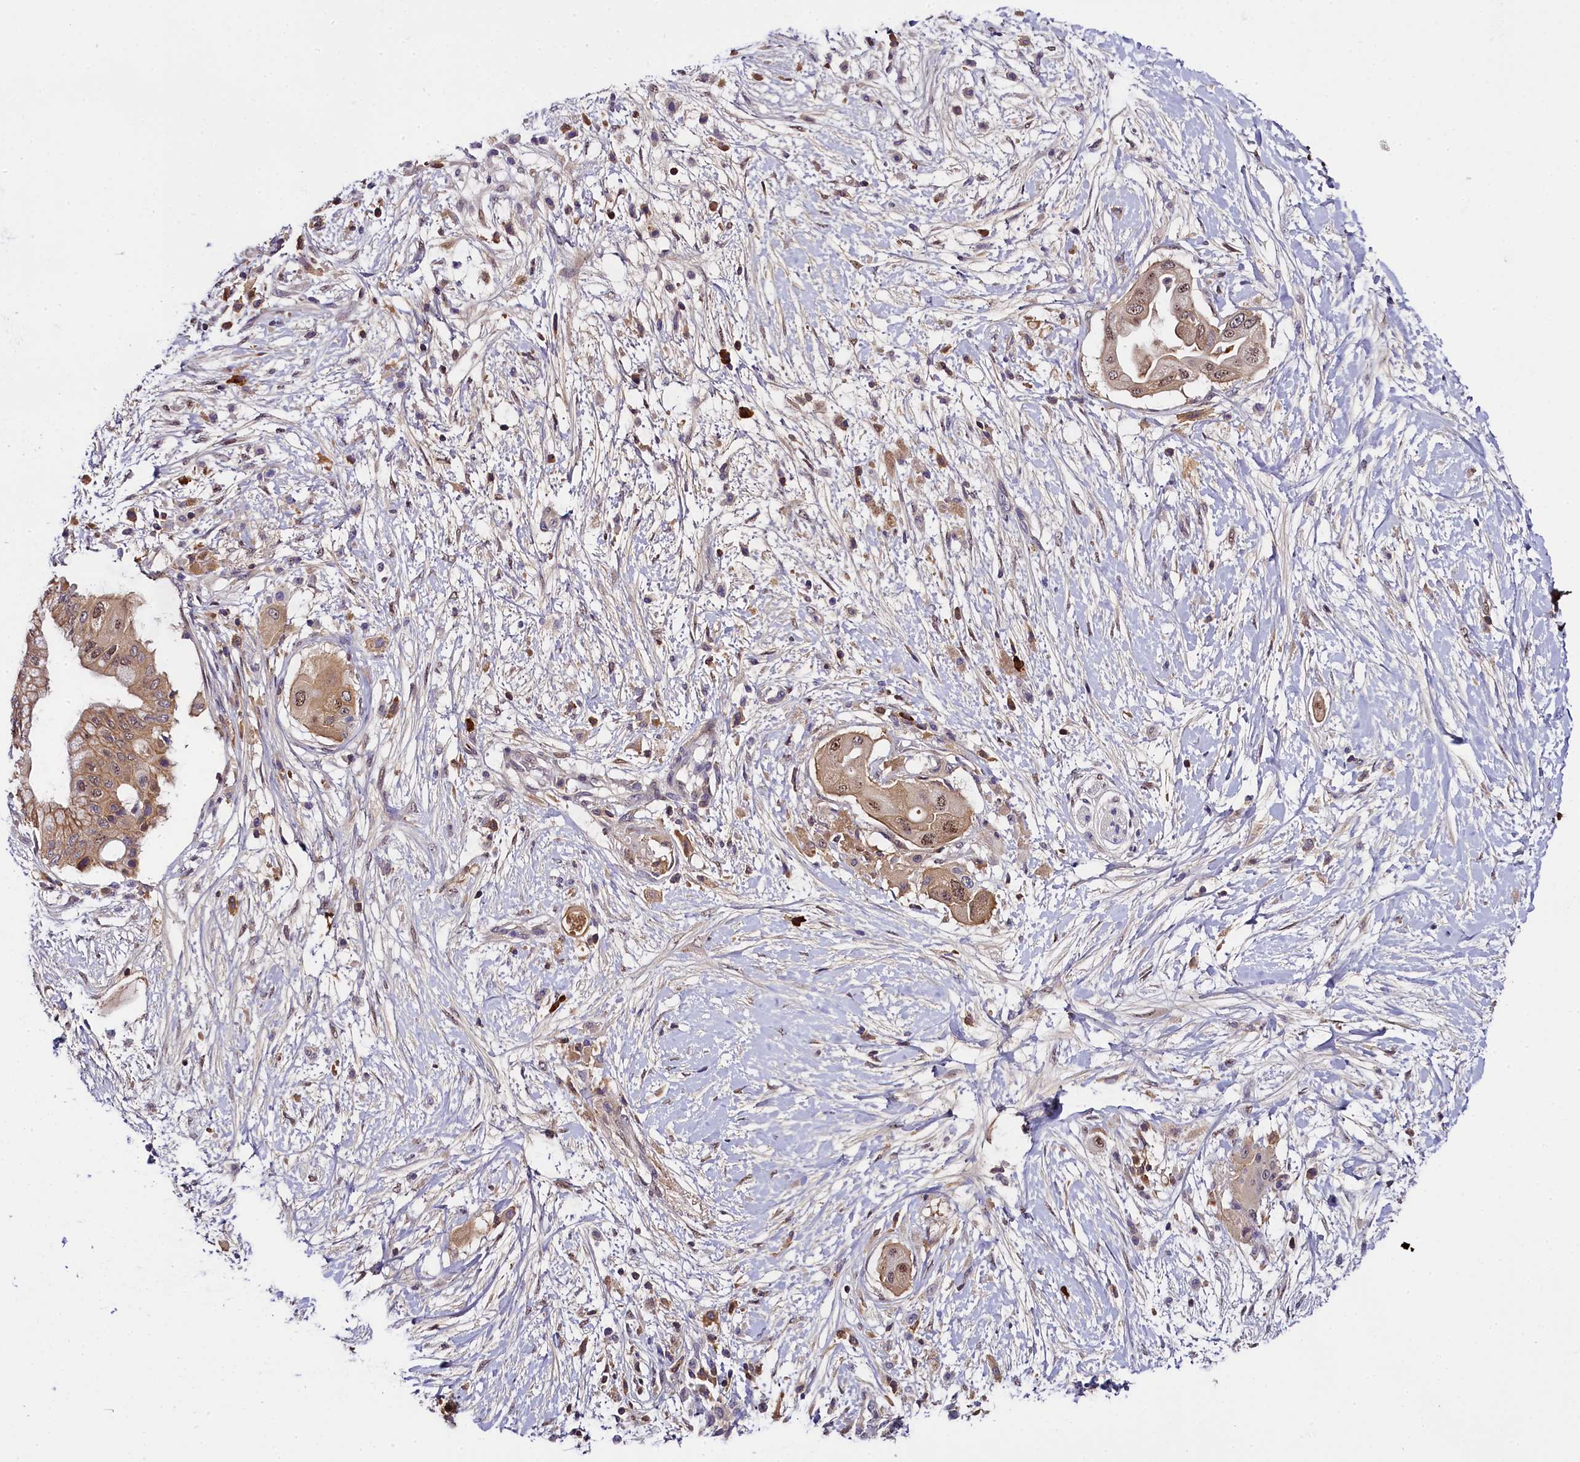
{"staining": {"intensity": "weak", "quantity": ">75%", "location": "cytoplasmic/membranous,nuclear"}, "tissue": "pancreatic cancer", "cell_type": "Tumor cells", "image_type": "cancer", "snomed": [{"axis": "morphology", "description": "Adenocarcinoma, NOS"}, {"axis": "topography", "description": "Pancreas"}], "caption": "High-magnification brightfield microscopy of pancreatic cancer (adenocarcinoma) stained with DAB (3,3'-diaminobenzidine) (brown) and counterstained with hematoxylin (blue). tumor cells exhibit weak cytoplasmic/membranous and nuclear positivity is identified in approximately>75% of cells. Immunohistochemistry (ihc) stains the protein in brown and the nuclei are stained blue.", "gene": "ENKD1", "patient": {"sex": "male", "age": 68}}